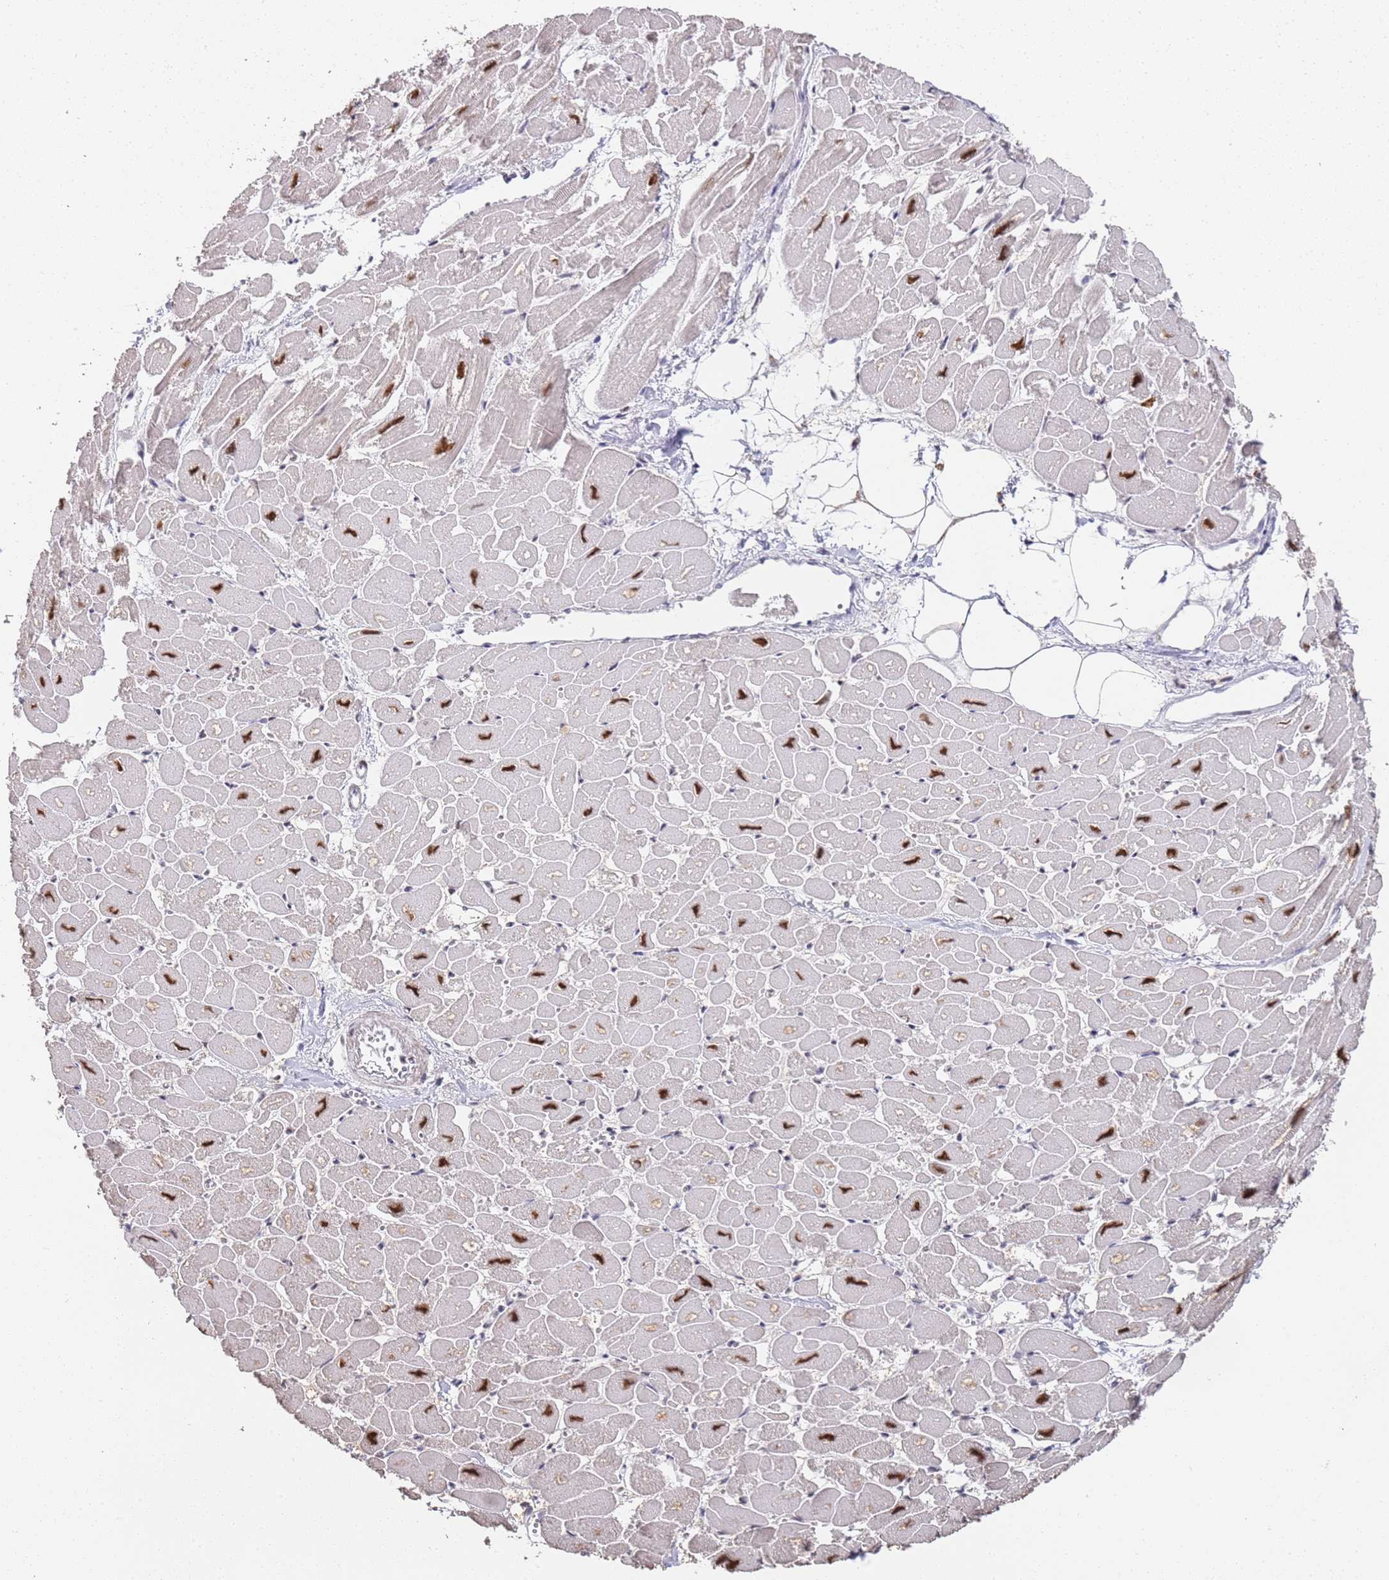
{"staining": {"intensity": "strong", "quantity": "25%-75%", "location": "nuclear"}, "tissue": "heart muscle", "cell_type": "Cardiomyocytes", "image_type": "normal", "snomed": [{"axis": "morphology", "description": "Normal tissue, NOS"}, {"axis": "topography", "description": "Heart"}], "caption": "This histopathology image exhibits immunohistochemistry (IHC) staining of benign human heart muscle, with high strong nuclear staining in approximately 25%-75% of cardiomyocytes.", "gene": "AKAP8L", "patient": {"sex": "male", "age": 54}}